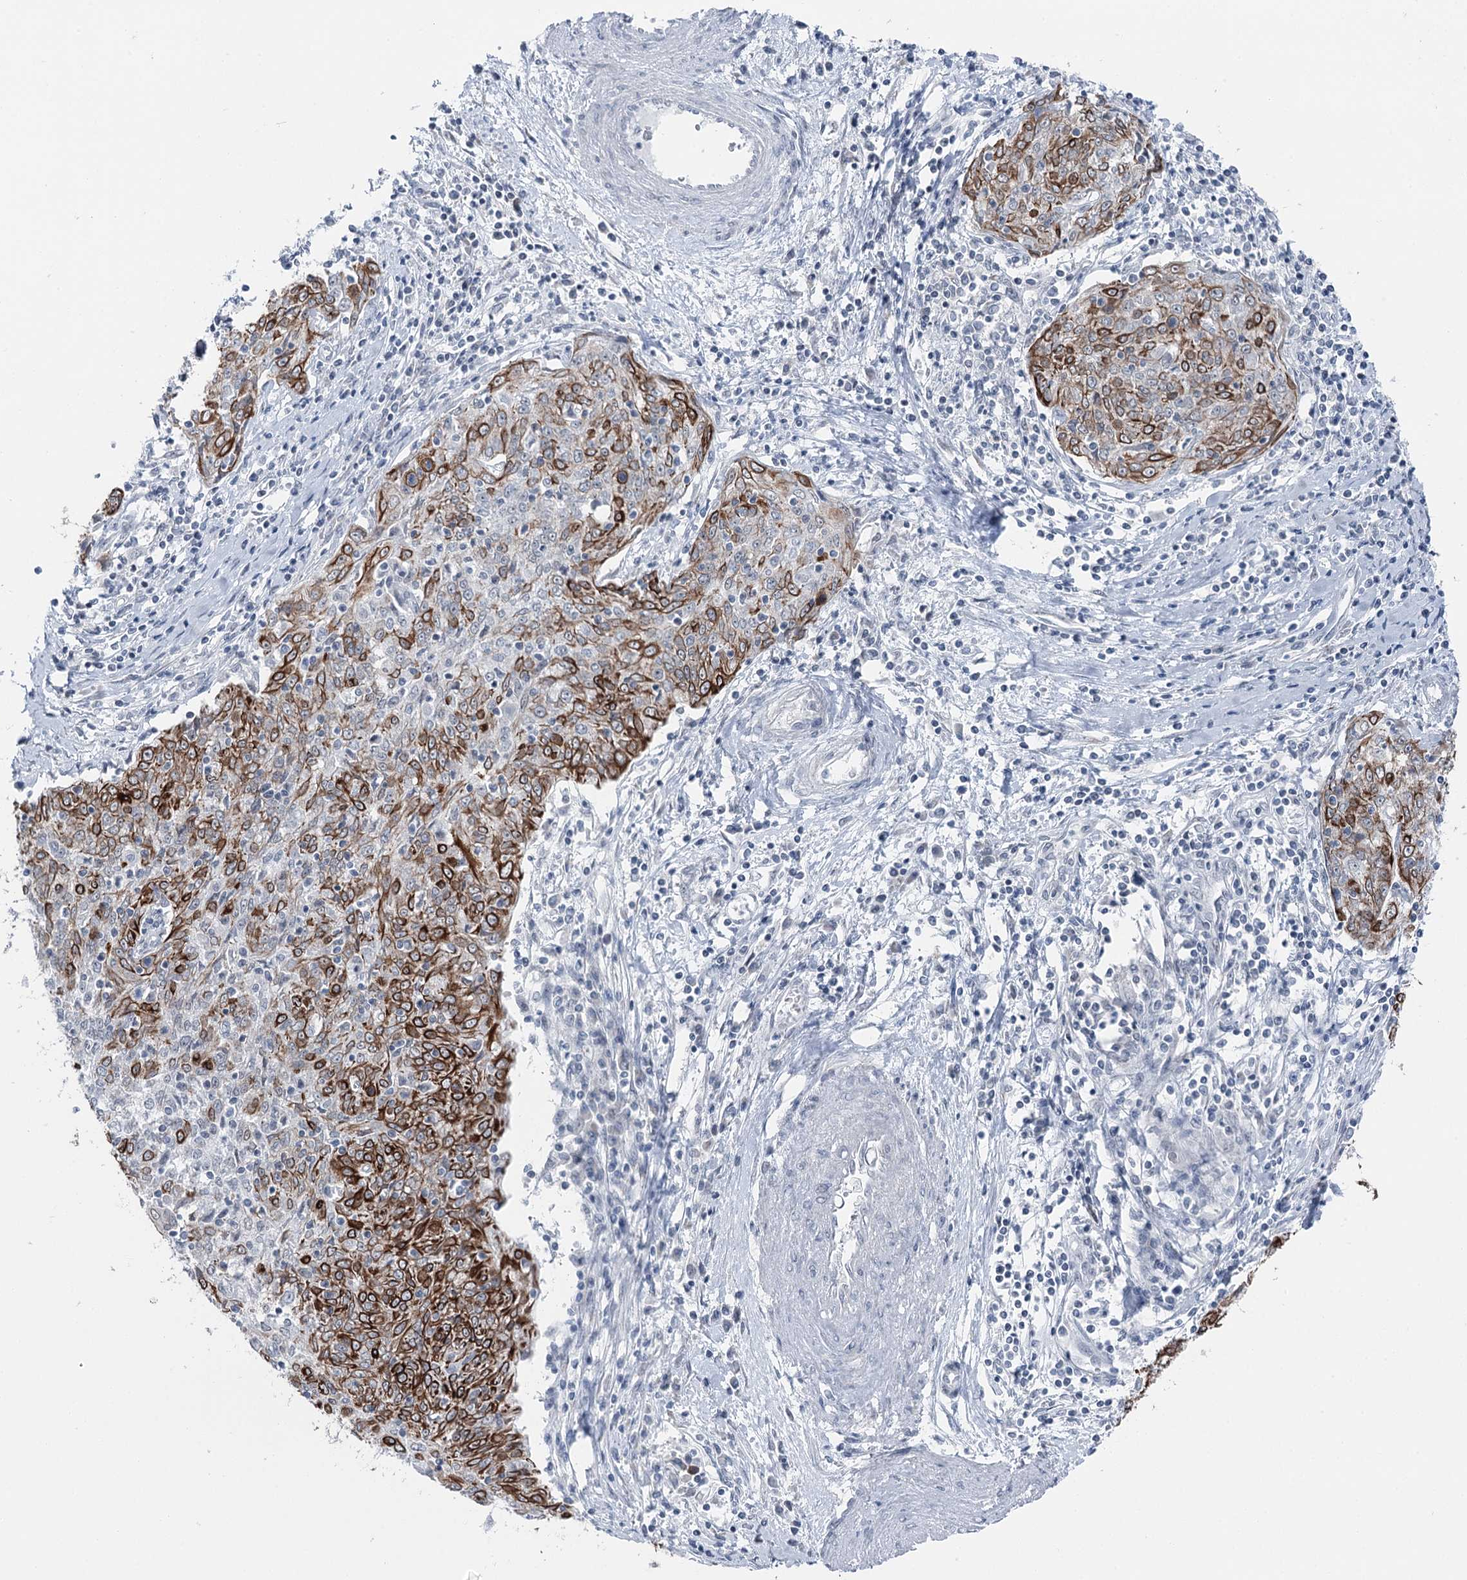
{"staining": {"intensity": "strong", "quantity": "25%-75%", "location": "cytoplasmic/membranous"}, "tissue": "cervical cancer", "cell_type": "Tumor cells", "image_type": "cancer", "snomed": [{"axis": "morphology", "description": "Squamous cell carcinoma, NOS"}, {"axis": "topography", "description": "Cervix"}], "caption": "Cervical squamous cell carcinoma stained with a protein marker shows strong staining in tumor cells.", "gene": "STEEP1", "patient": {"sex": "female", "age": 48}}